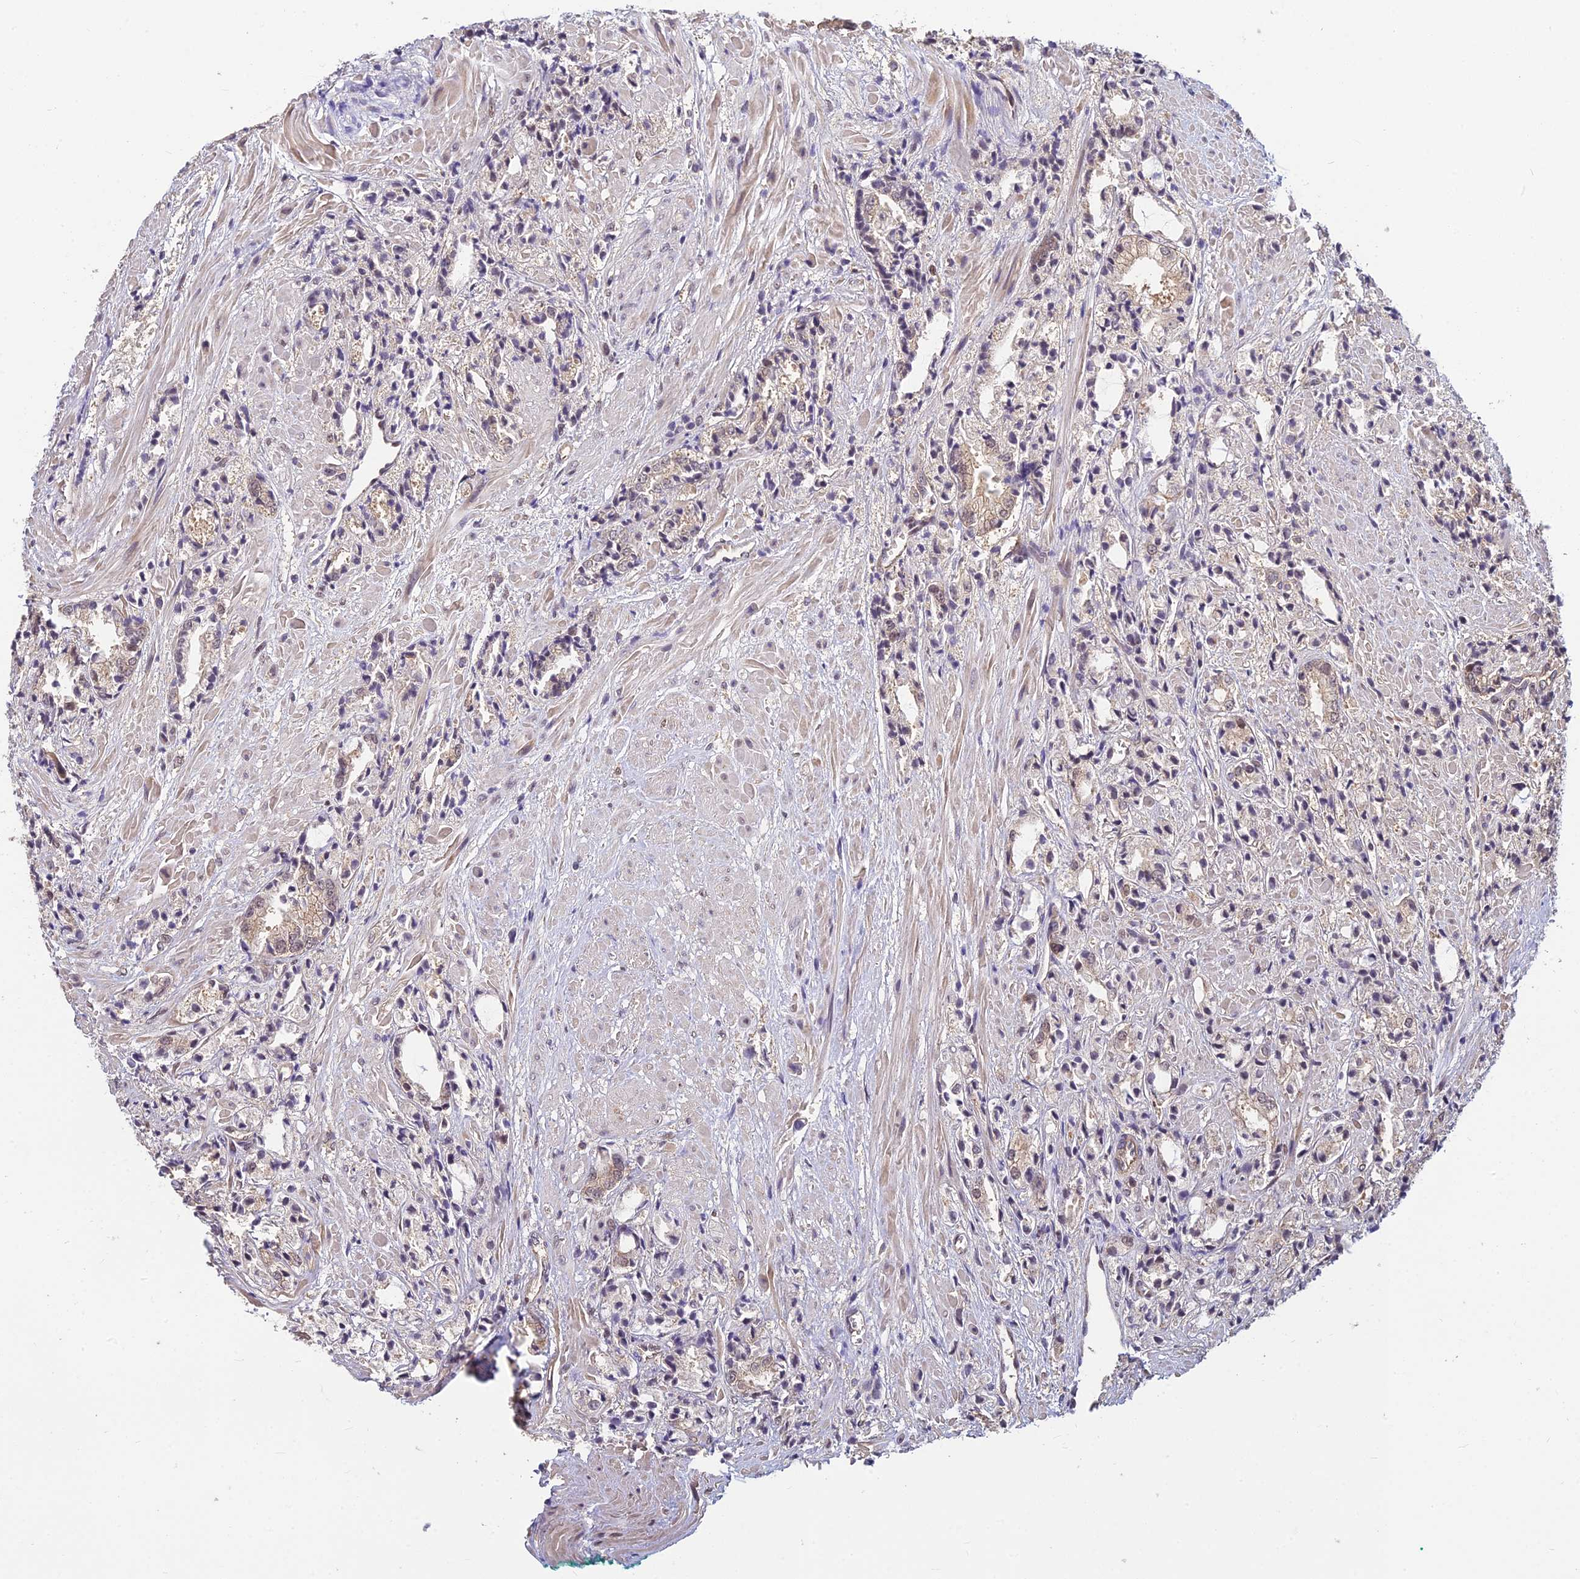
{"staining": {"intensity": "weak", "quantity": "25%-75%", "location": "cytoplasmic/membranous"}, "tissue": "prostate cancer", "cell_type": "Tumor cells", "image_type": "cancer", "snomed": [{"axis": "morphology", "description": "Adenocarcinoma, High grade"}, {"axis": "topography", "description": "Prostate"}], "caption": "Human prostate high-grade adenocarcinoma stained with a brown dye demonstrates weak cytoplasmic/membranous positive staining in about 25%-75% of tumor cells.", "gene": "PIKFYVE", "patient": {"sex": "male", "age": 50}}